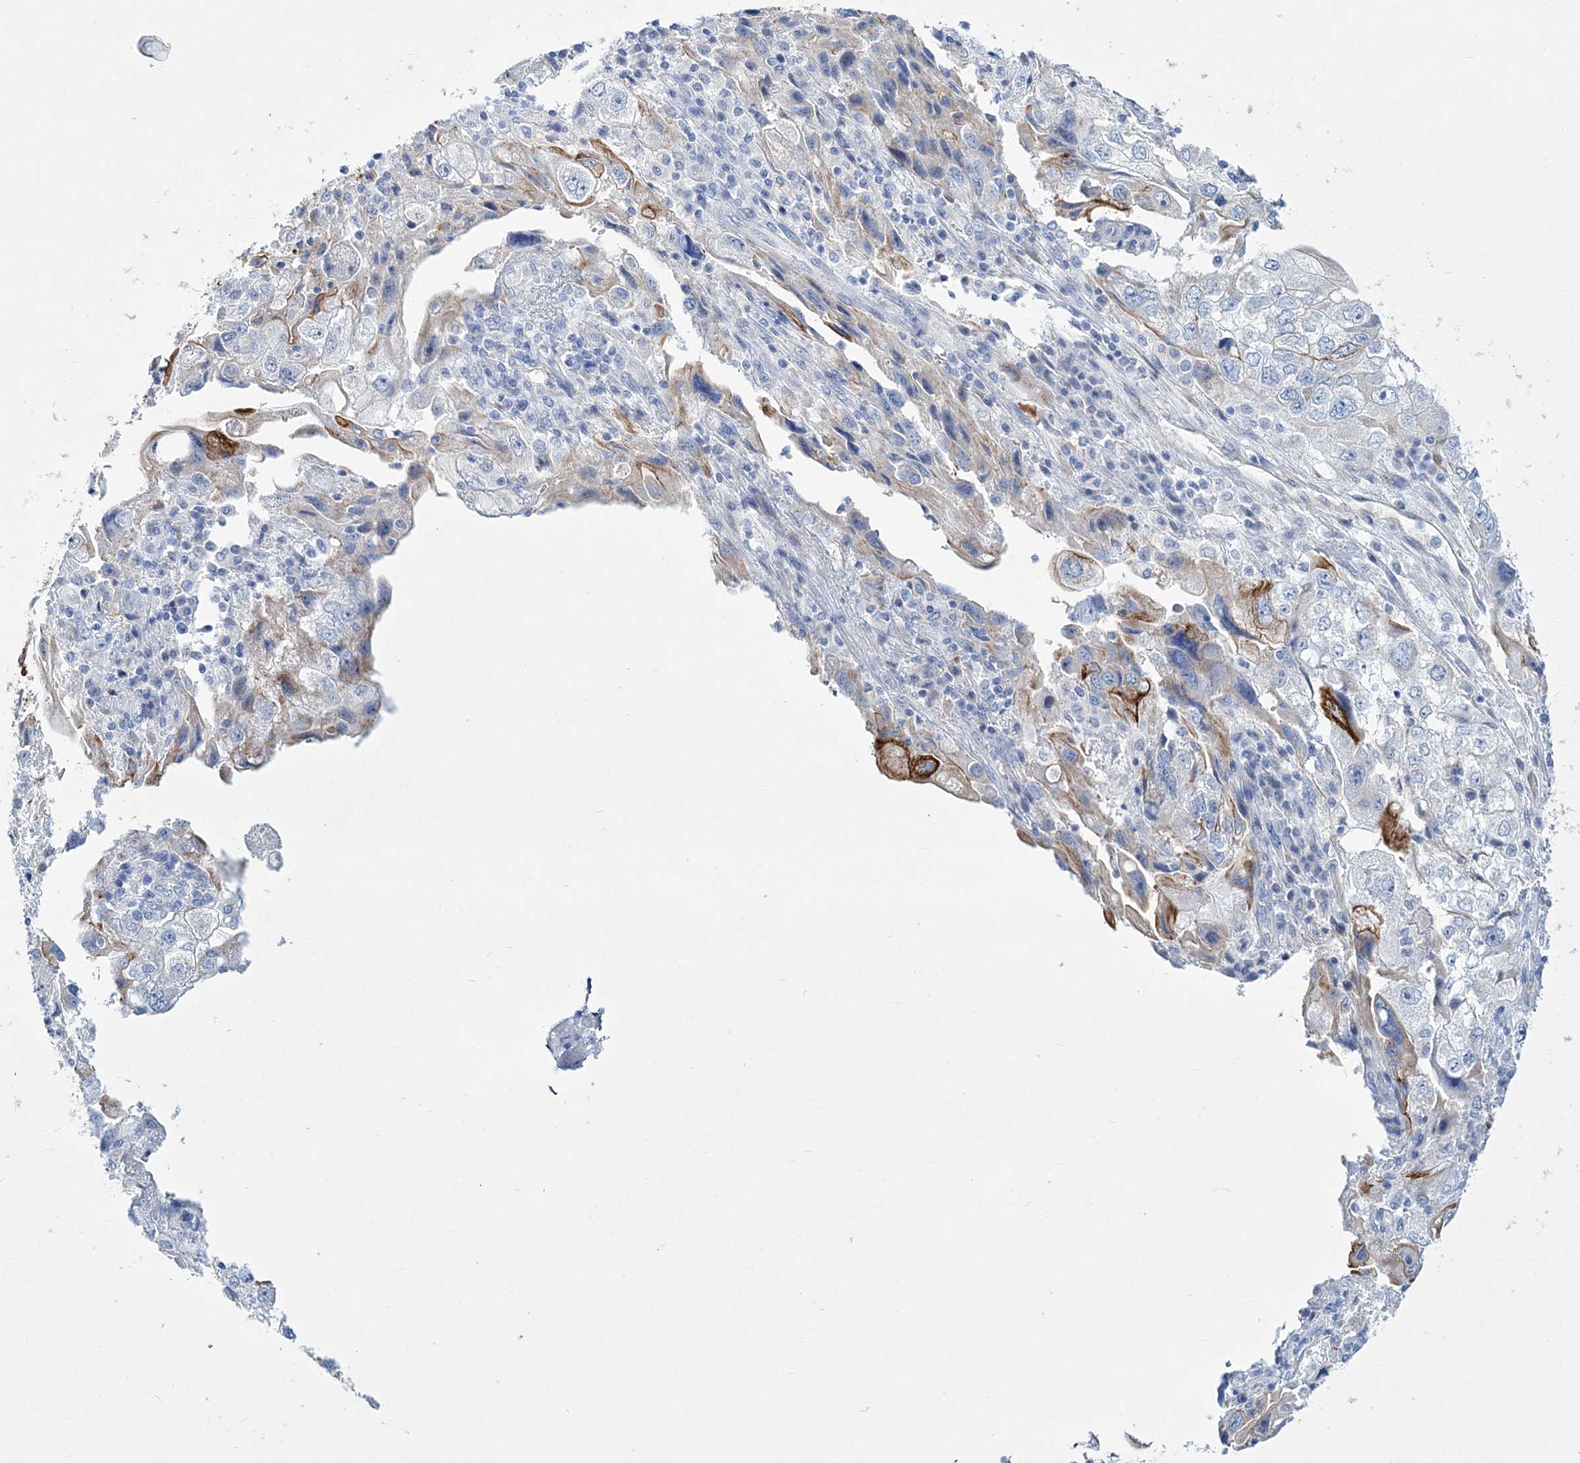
{"staining": {"intensity": "moderate", "quantity": "<25%", "location": "cytoplasmic/membranous"}, "tissue": "endometrial cancer", "cell_type": "Tumor cells", "image_type": "cancer", "snomed": [{"axis": "morphology", "description": "Adenocarcinoma, NOS"}, {"axis": "topography", "description": "Endometrium"}], "caption": "Immunohistochemistry staining of adenocarcinoma (endometrial), which displays low levels of moderate cytoplasmic/membranous staining in about <25% of tumor cells indicating moderate cytoplasmic/membranous protein staining. The staining was performed using DAB (brown) for protein detection and nuclei were counterstained in hematoxylin (blue).", "gene": "ADGRL1", "patient": {"sex": "female", "age": 49}}